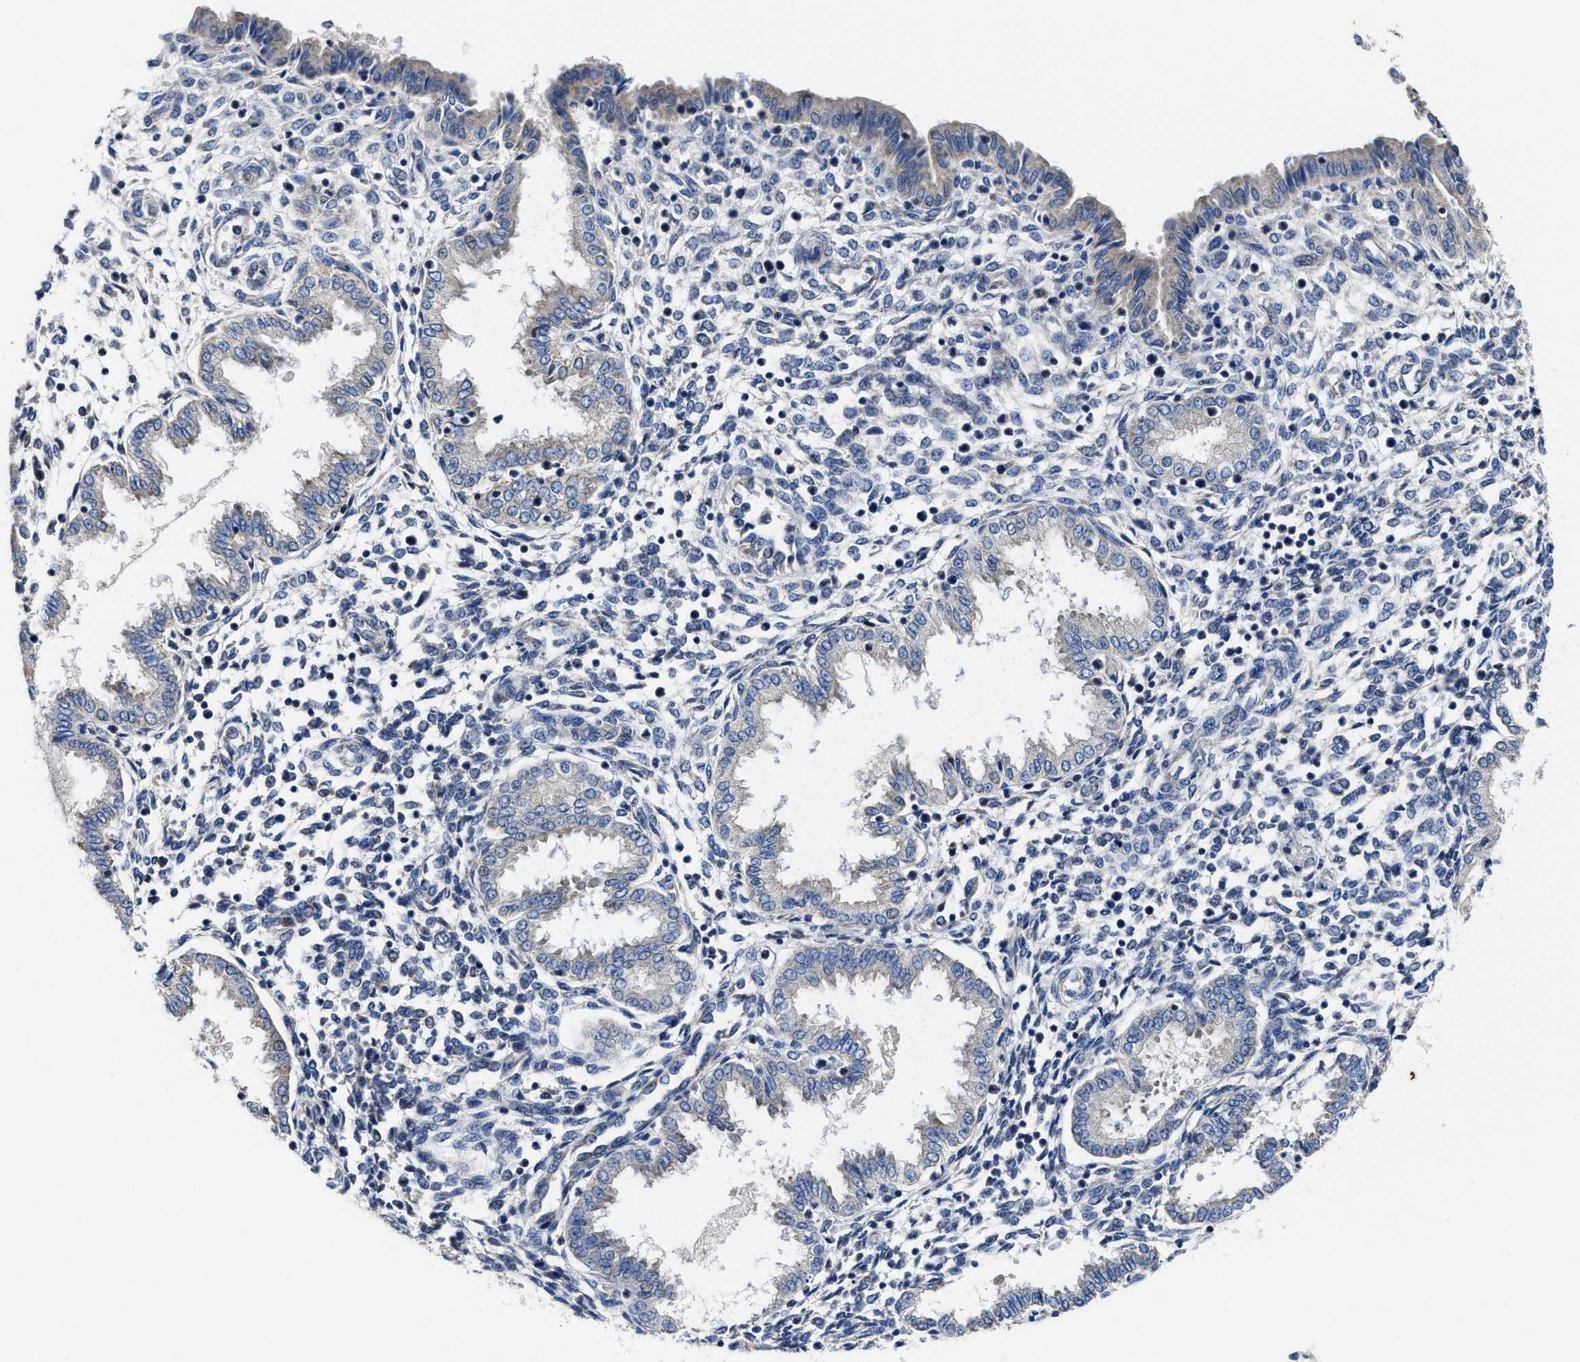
{"staining": {"intensity": "weak", "quantity": "25%-75%", "location": "cytoplasmic/membranous"}, "tissue": "endometrium", "cell_type": "Cells in endometrial stroma", "image_type": "normal", "snomed": [{"axis": "morphology", "description": "Normal tissue, NOS"}, {"axis": "topography", "description": "Endometrium"}], "caption": "Immunohistochemistry image of unremarkable endometrium: endometrium stained using immunohistochemistry (IHC) displays low levels of weak protein expression localized specifically in the cytoplasmic/membranous of cells in endometrial stroma, appearing as a cytoplasmic/membranous brown color.", "gene": "TMEM30A", "patient": {"sex": "female", "age": 33}}